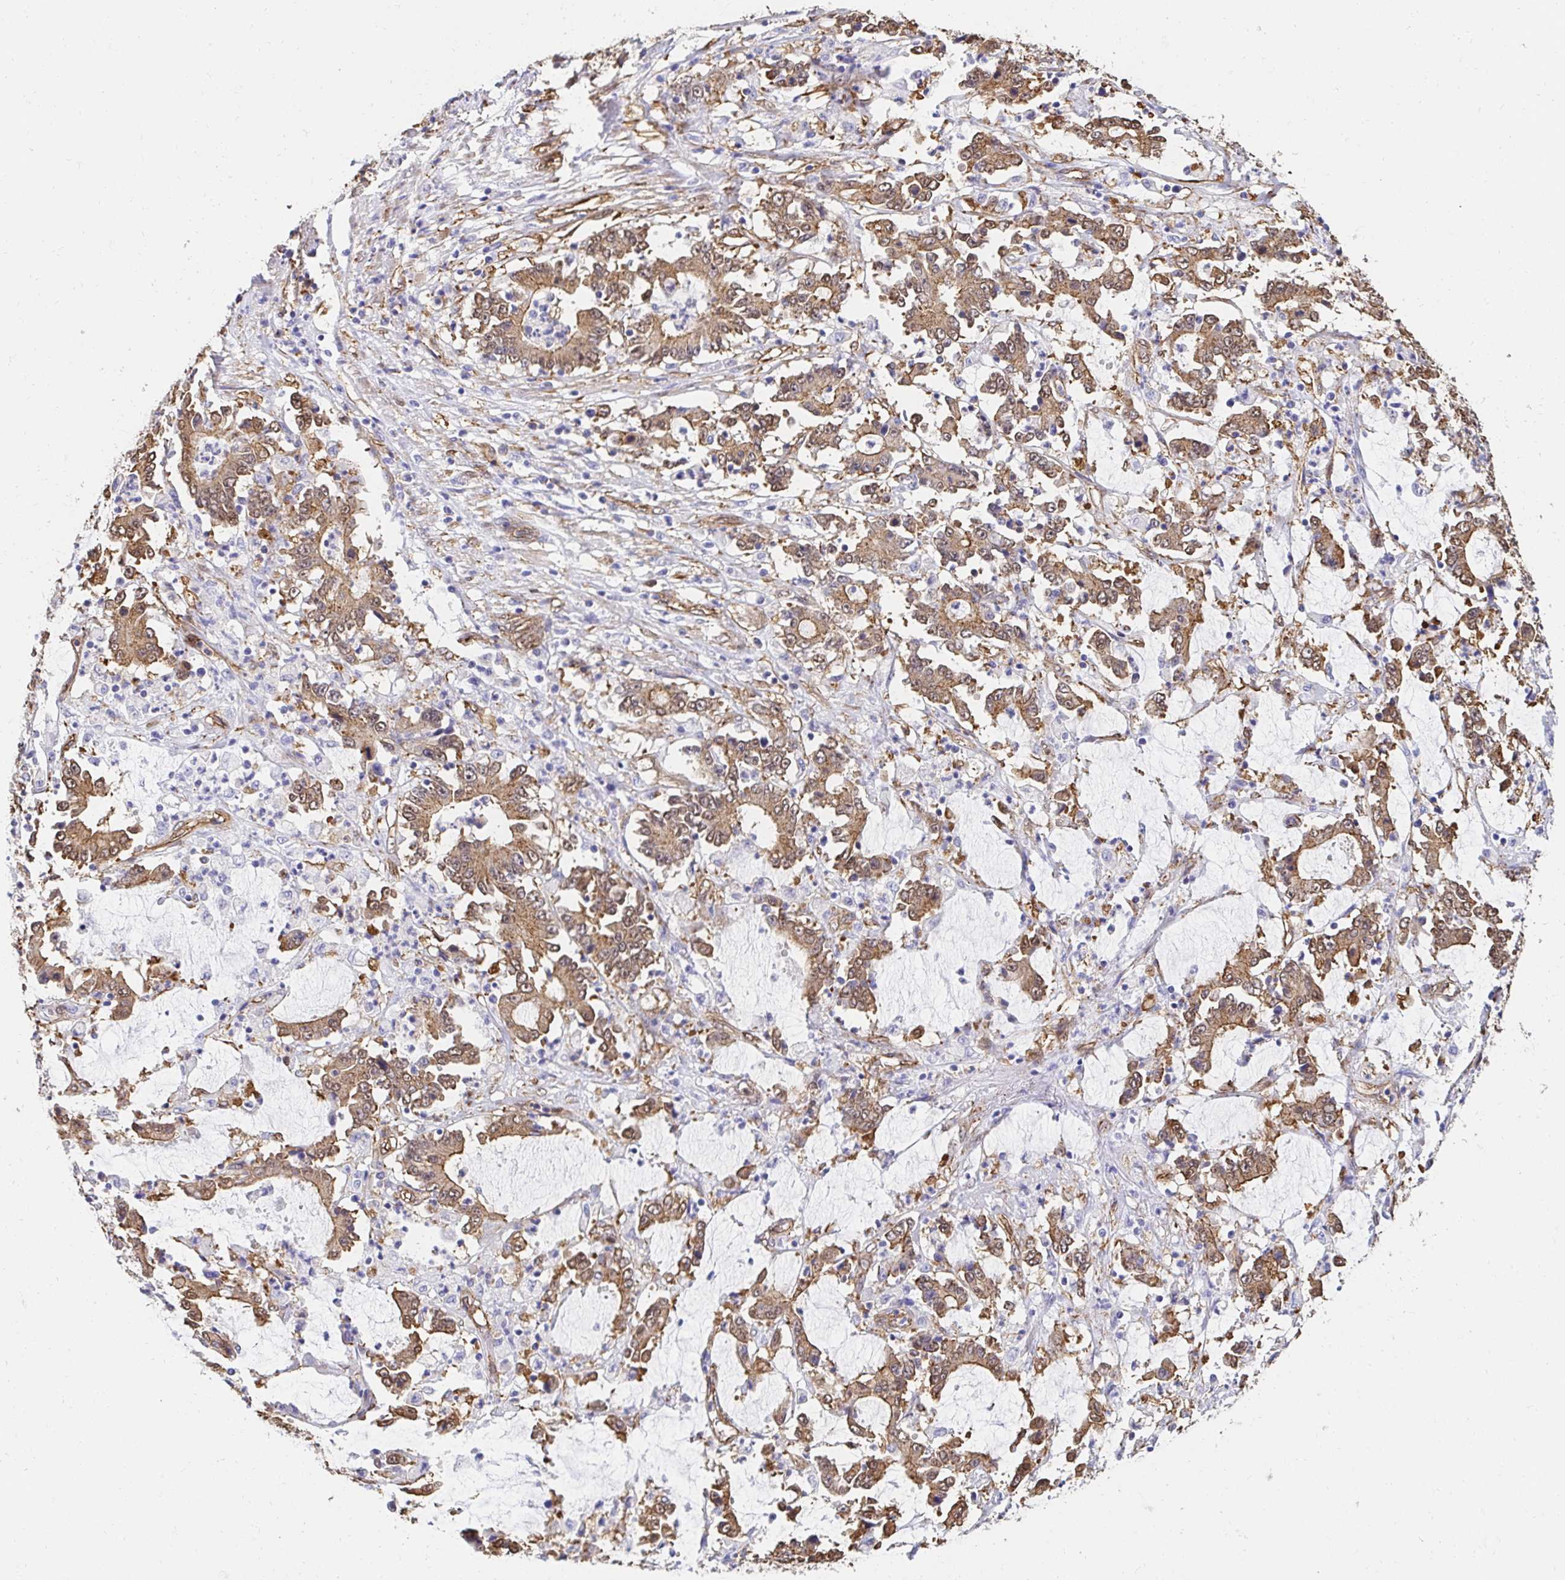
{"staining": {"intensity": "moderate", "quantity": ">75%", "location": "cytoplasmic/membranous"}, "tissue": "stomach cancer", "cell_type": "Tumor cells", "image_type": "cancer", "snomed": [{"axis": "morphology", "description": "Adenocarcinoma, NOS"}, {"axis": "topography", "description": "Stomach, upper"}], "caption": "Stomach cancer stained with DAB immunohistochemistry (IHC) reveals medium levels of moderate cytoplasmic/membranous positivity in approximately >75% of tumor cells.", "gene": "CTTN", "patient": {"sex": "male", "age": 68}}